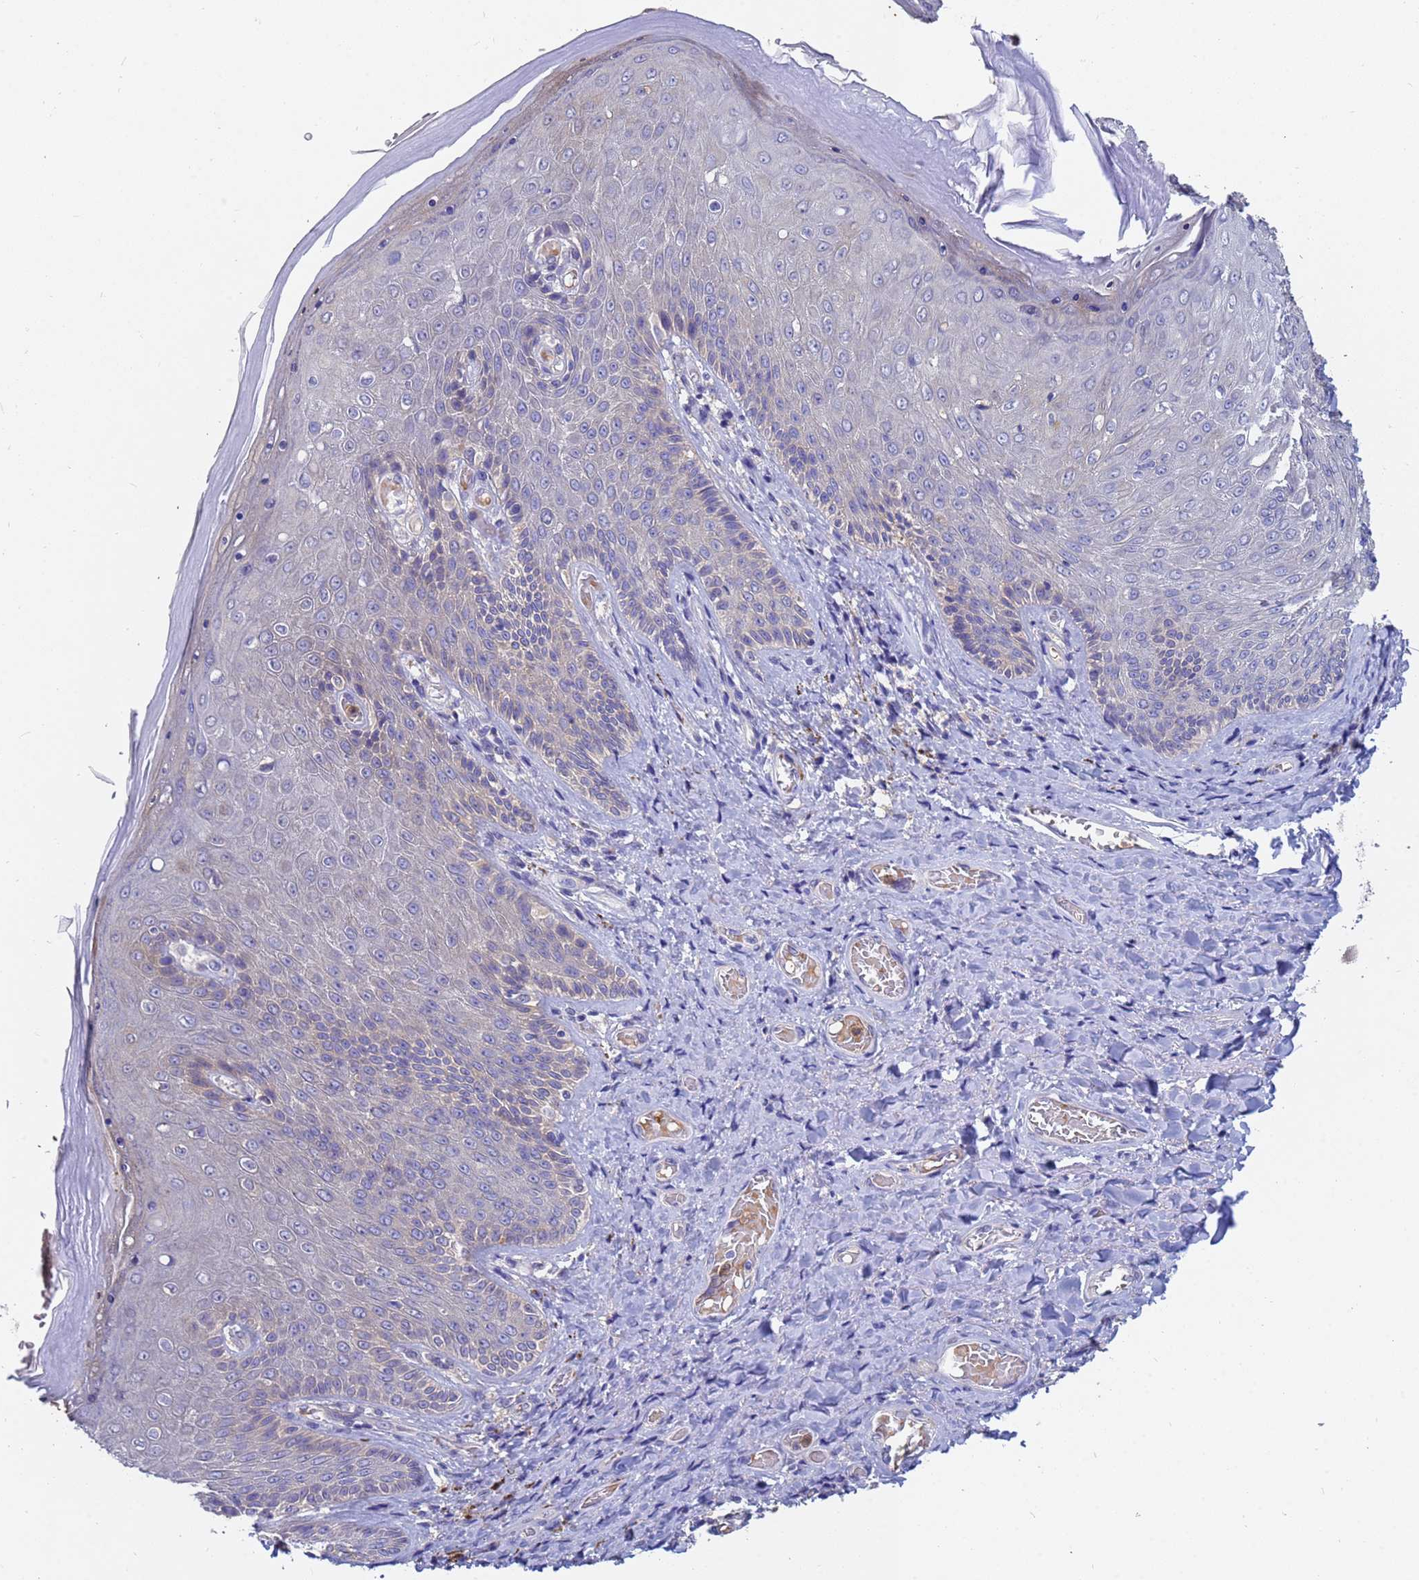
{"staining": {"intensity": "negative", "quantity": "none", "location": "none"}, "tissue": "skin", "cell_type": "Epidermal cells", "image_type": "normal", "snomed": [{"axis": "morphology", "description": "Normal tissue, NOS"}, {"axis": "topography", "description": "Anal"}], "caption": "Epidermal cells show no significant expression in unremarkable skin. Brightfield microscopy of immunohistochemistry stained with DAB (3,3'-diaminobenzidine) (brown) and hematoxylin (blue), captured at high magnification.", "gene": "TTLL11", "patient": {"sex": "female", "age": 89}}